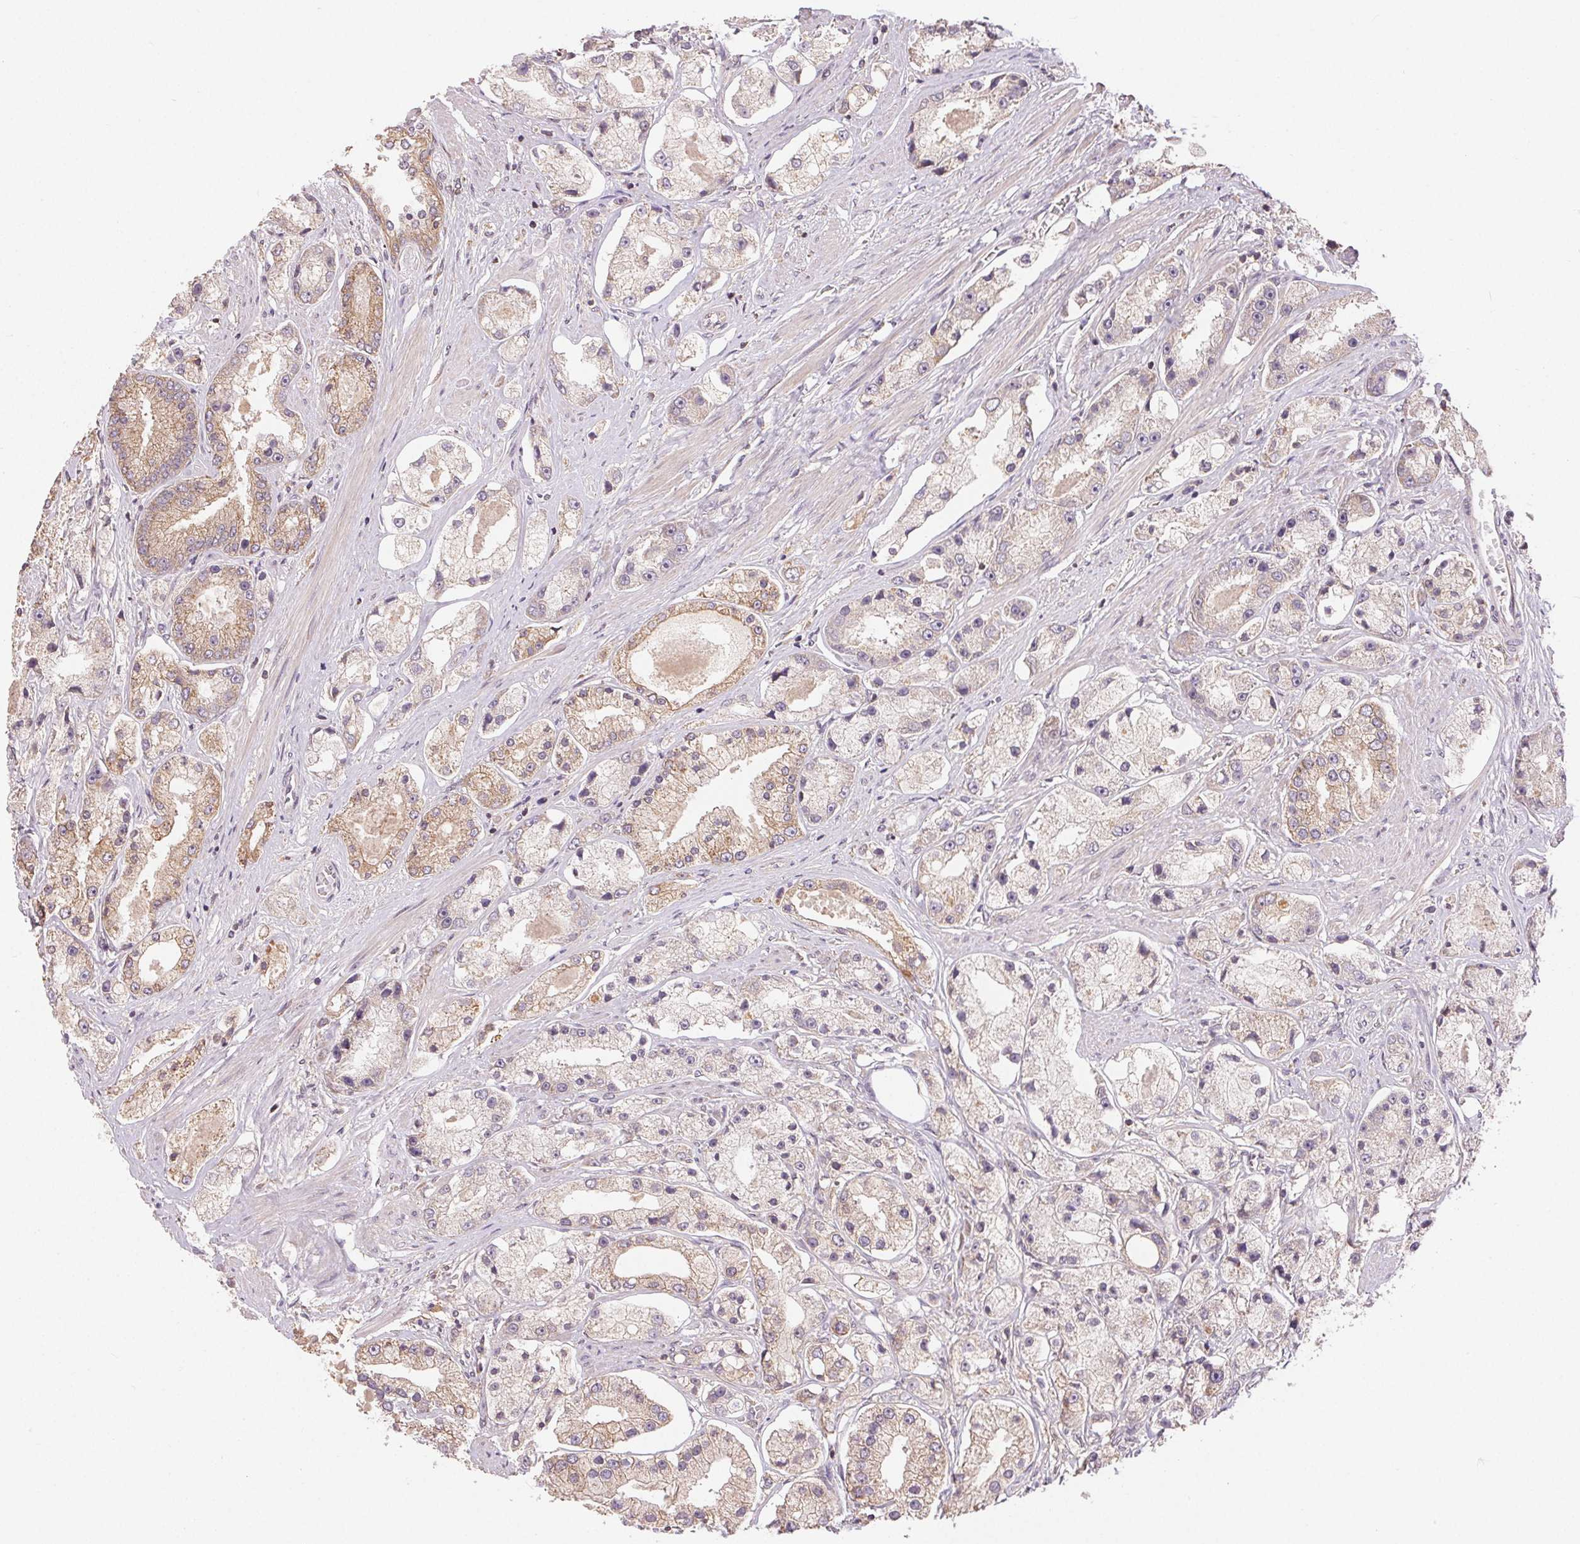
{"staining": {"intensity": "weak", "quantity": "25%-75%", "location": "cytoplasmic/membranous"}, "tissue": "prostate cancer", "cell_type": "Tumor cells", "image_type": "cancer", "snomed": [{"axis": "morphology", "description": "Adenocarcinoma, High grade"}, {"axis": "topography", "description": "Prostate"}], "caption": "A low amount of weak cytoplasmic/membranous expression is present in about 25%-75% of tumor cells in prostate cancer (high-grade adenocarcinoma) tissue.", "gene": "MAPKAPK2", "patient": {"sex": "male", "age": 67}}